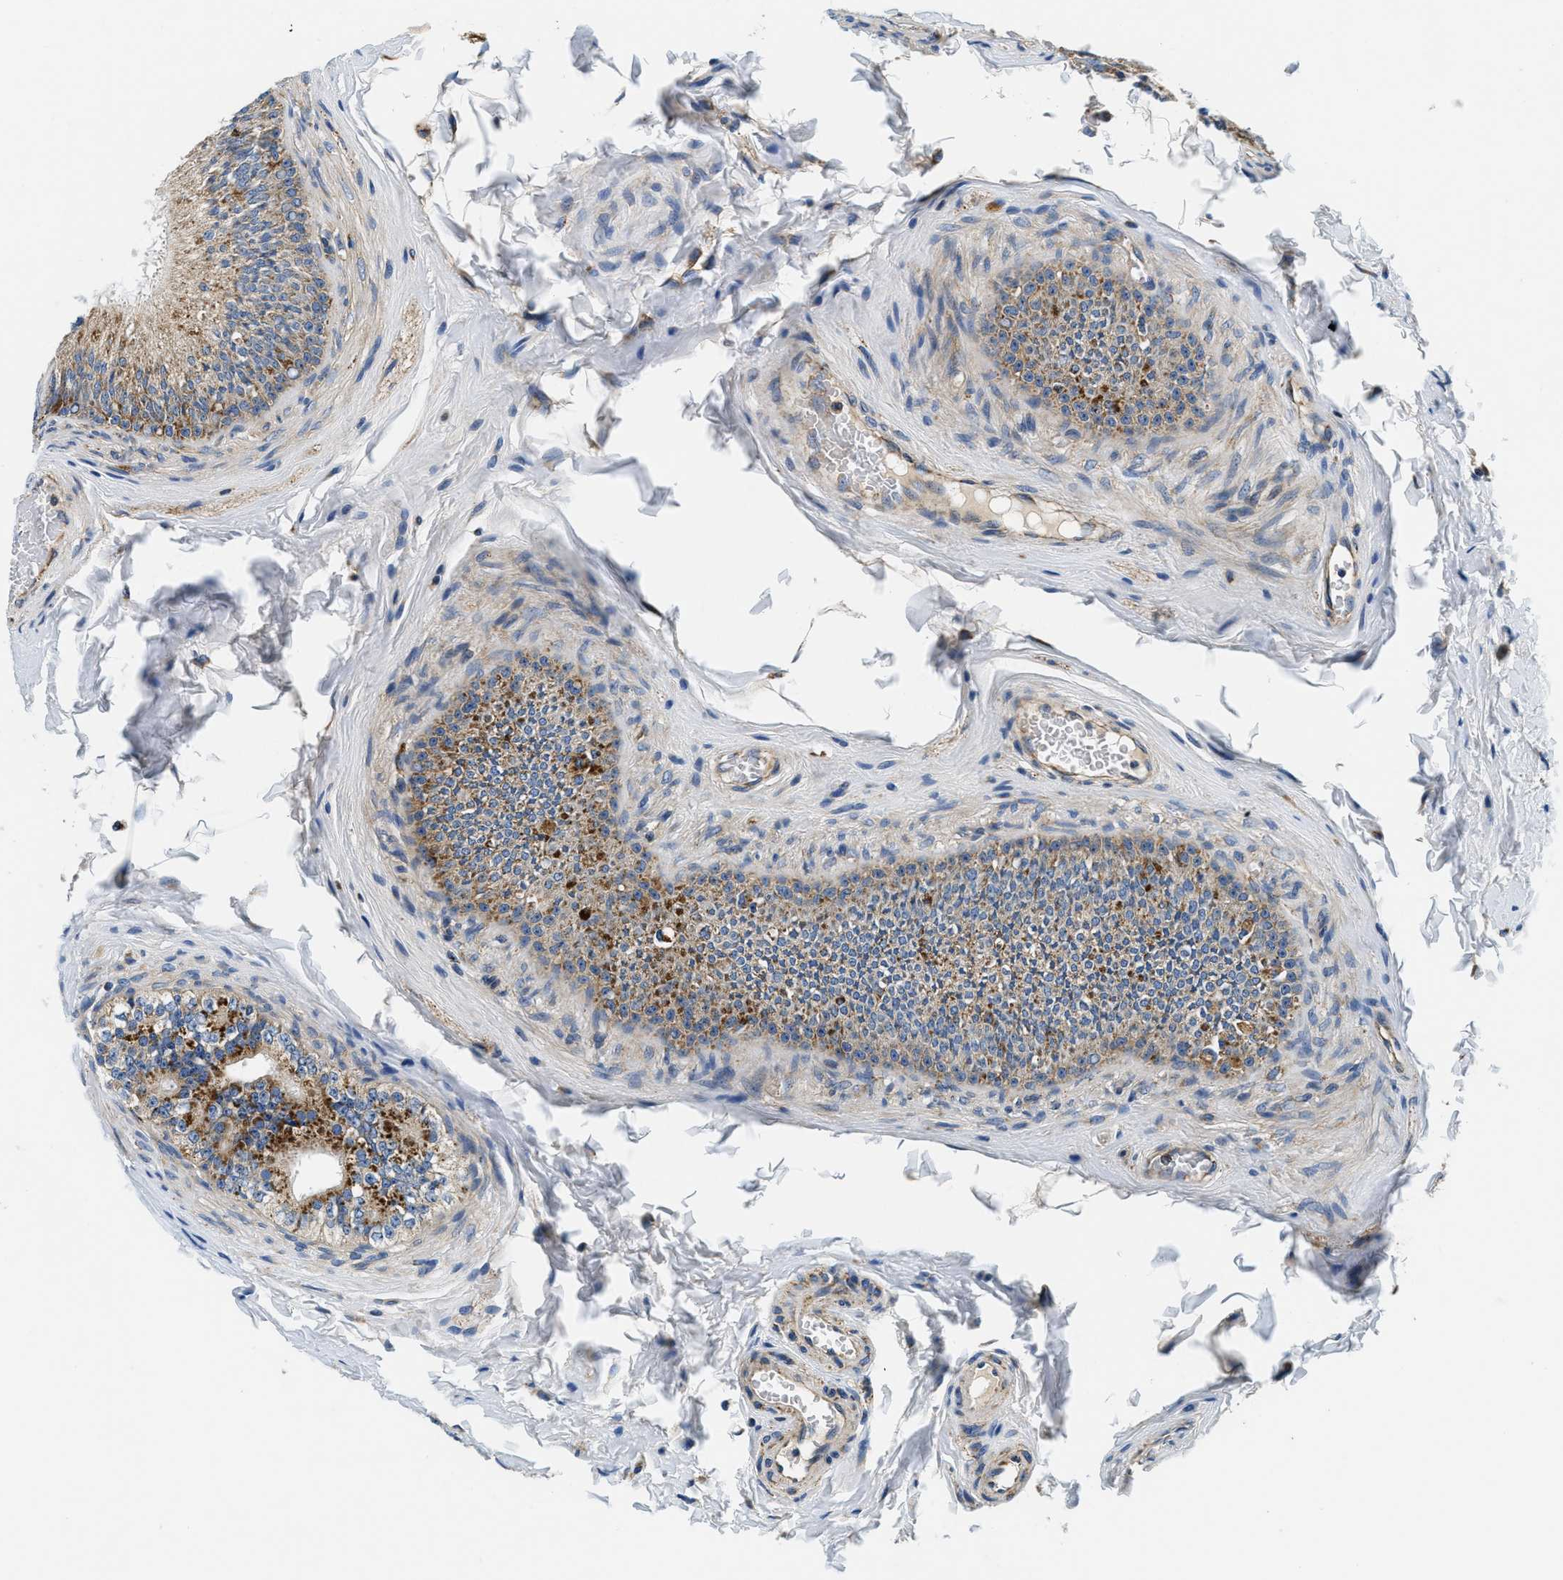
{"staining": {"intensity": "moderate", "quantity": "25%-75%", "location": "cytoplasmic/membranous"}, "tissue": "epididymis", "cell_type": "Glandular cells", "image_type": "normal", "snomed": [{"axis": "morphology", "description": "Normal tissue, NOS"}, {"axis": "topography", "description": "Testis"}, {"axis": "topography", "description": "Epididymis"}], "caption": "A micrograph of human epididymis stained for a protein demonstrates moderate cytoplasmic/membranous brown staining in glandular cells. (Stains: DAB in brown, nuclei in blue, Microscopy: brightfield microscopy at high magnification).", "gene": "SAMD4B", "patient": {"sex": "male", "age": 36}}